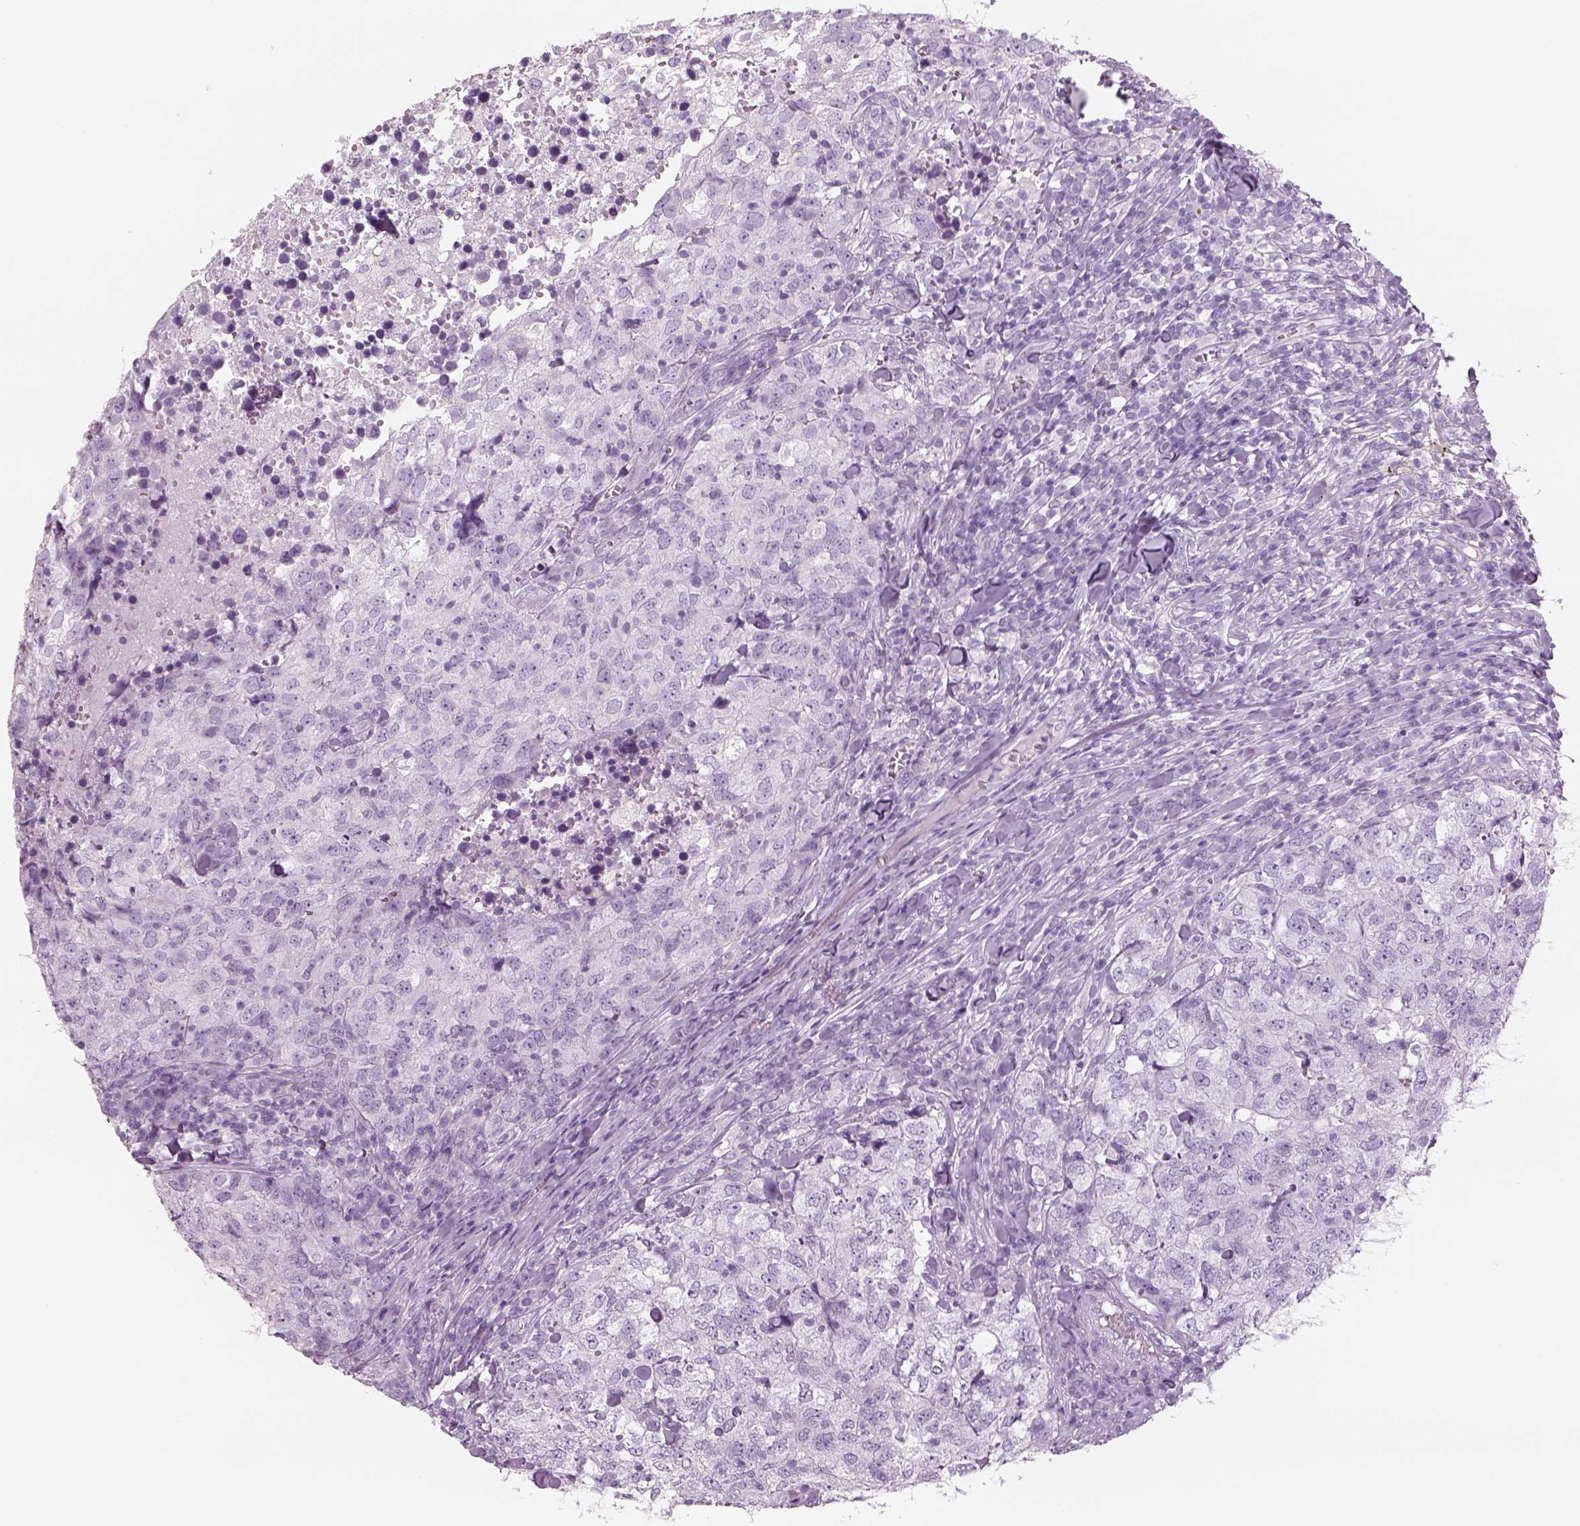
{"staining": {"intensity": "negative", "quantity": "none", "location": "none"}, "tissue": "breast cancer", "cell_type": "Tumor cells", "image_type": "cancer", "snomed": [{"axis": "morphology", "description": "Duct carcinoma"}, {"axis": "topography", "description": "Breast"}], "caption": "Breast invasive ductal carcinoma stained for a protein using IHC demonstrates no expression tumor cells.", "gene": "RHO", "patient": {"sex": "female", "age": 30}}